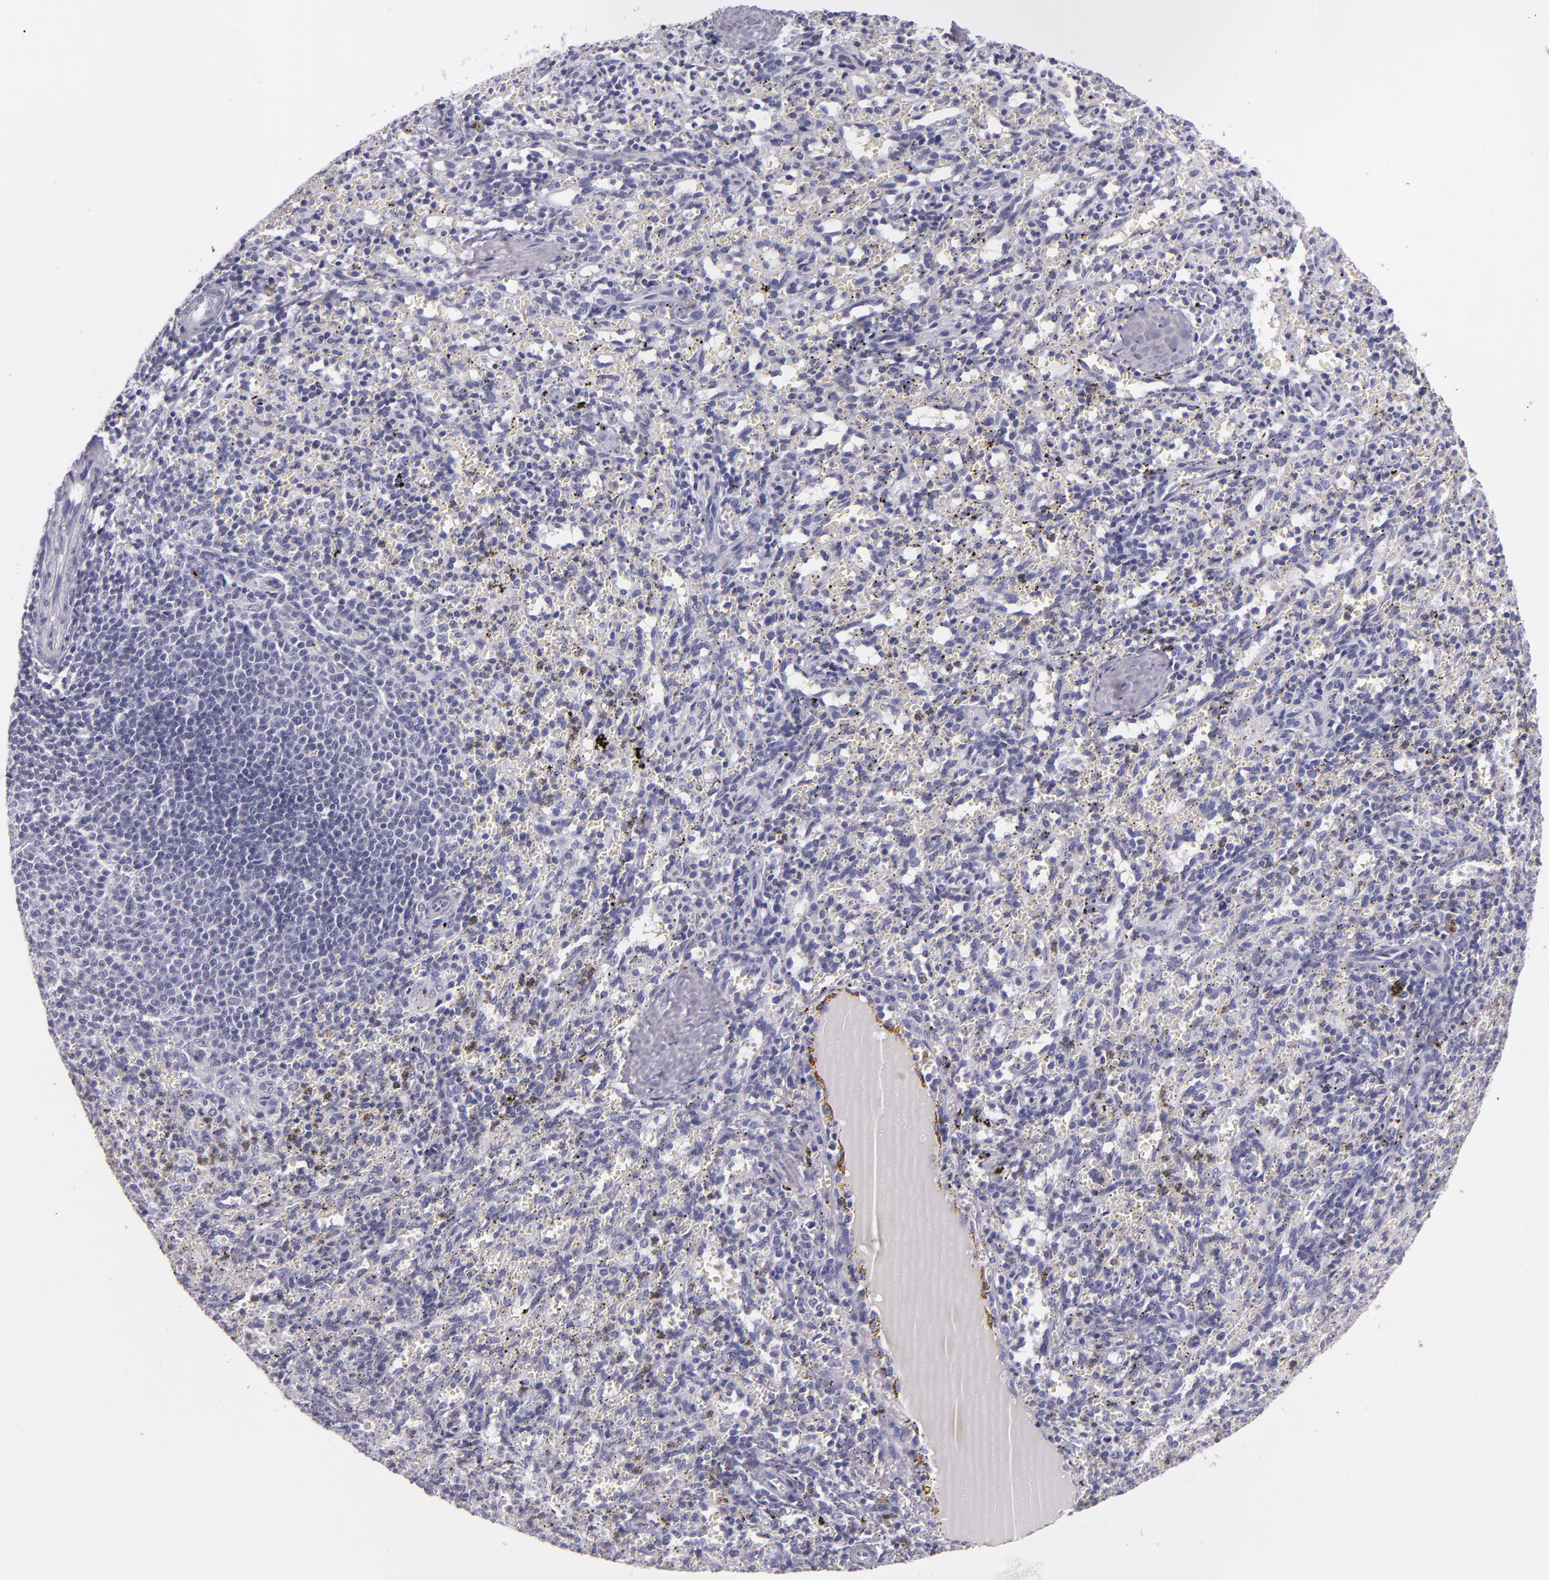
{"staining": {"intensity": "negative", "quantity": "none", "location": "none"}, "tissue": "spleen", "cell_type": "Cells in red pulp", "image_type": "normal", "snomed": [{"axis": "morphology", "description": "Normal tissue, NOS"}, {"axis": "topography", "description": "Spleen"}], "caption": "A high-resolution micrograph shows IHC staining of normal spleen, which demonstrates no significant expression in cells in red pulp.", "gene": "INA", "patient": {"sex": "female", "age": 10}}